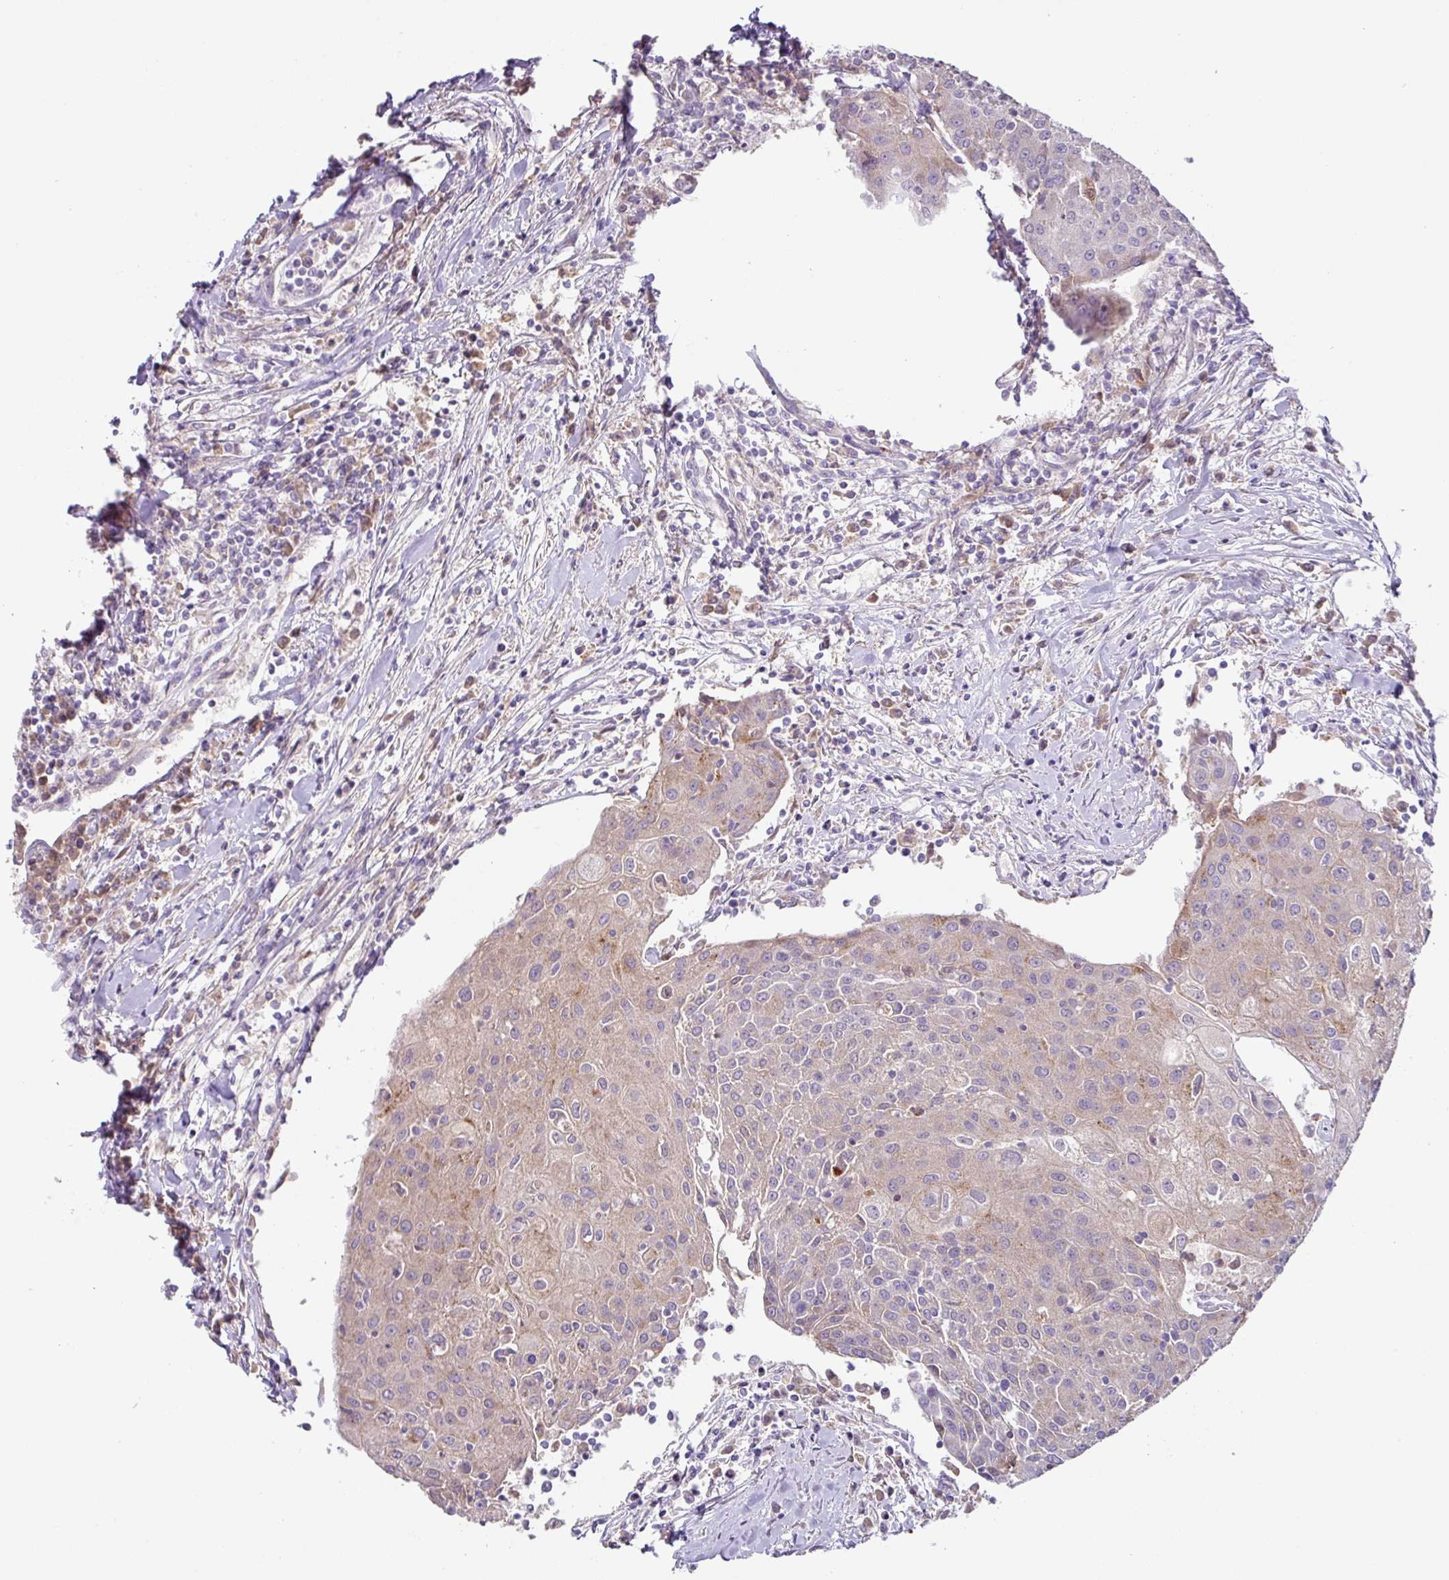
{"staining": {"intensity": "weak", "quantity": "25%-75%", "location": "cytoplasmic/membranous"}, "tissue": "urothelial cancer", "cell_type": "Tumor cells", "image_type": "cancer", "snomed": [{"axis": "morphology", "description": "Urothelial carcinoma, High grade"}, {"axis": "topography", "description": "Urinary bladder"}], "caption": "A brown stain shows weak cytoplasmic/membranous positivity of a protein in human urothelial cancer tumor cells.", "gene": "PLEKHH3", "patient": {"sex": "female", "age": 85}}